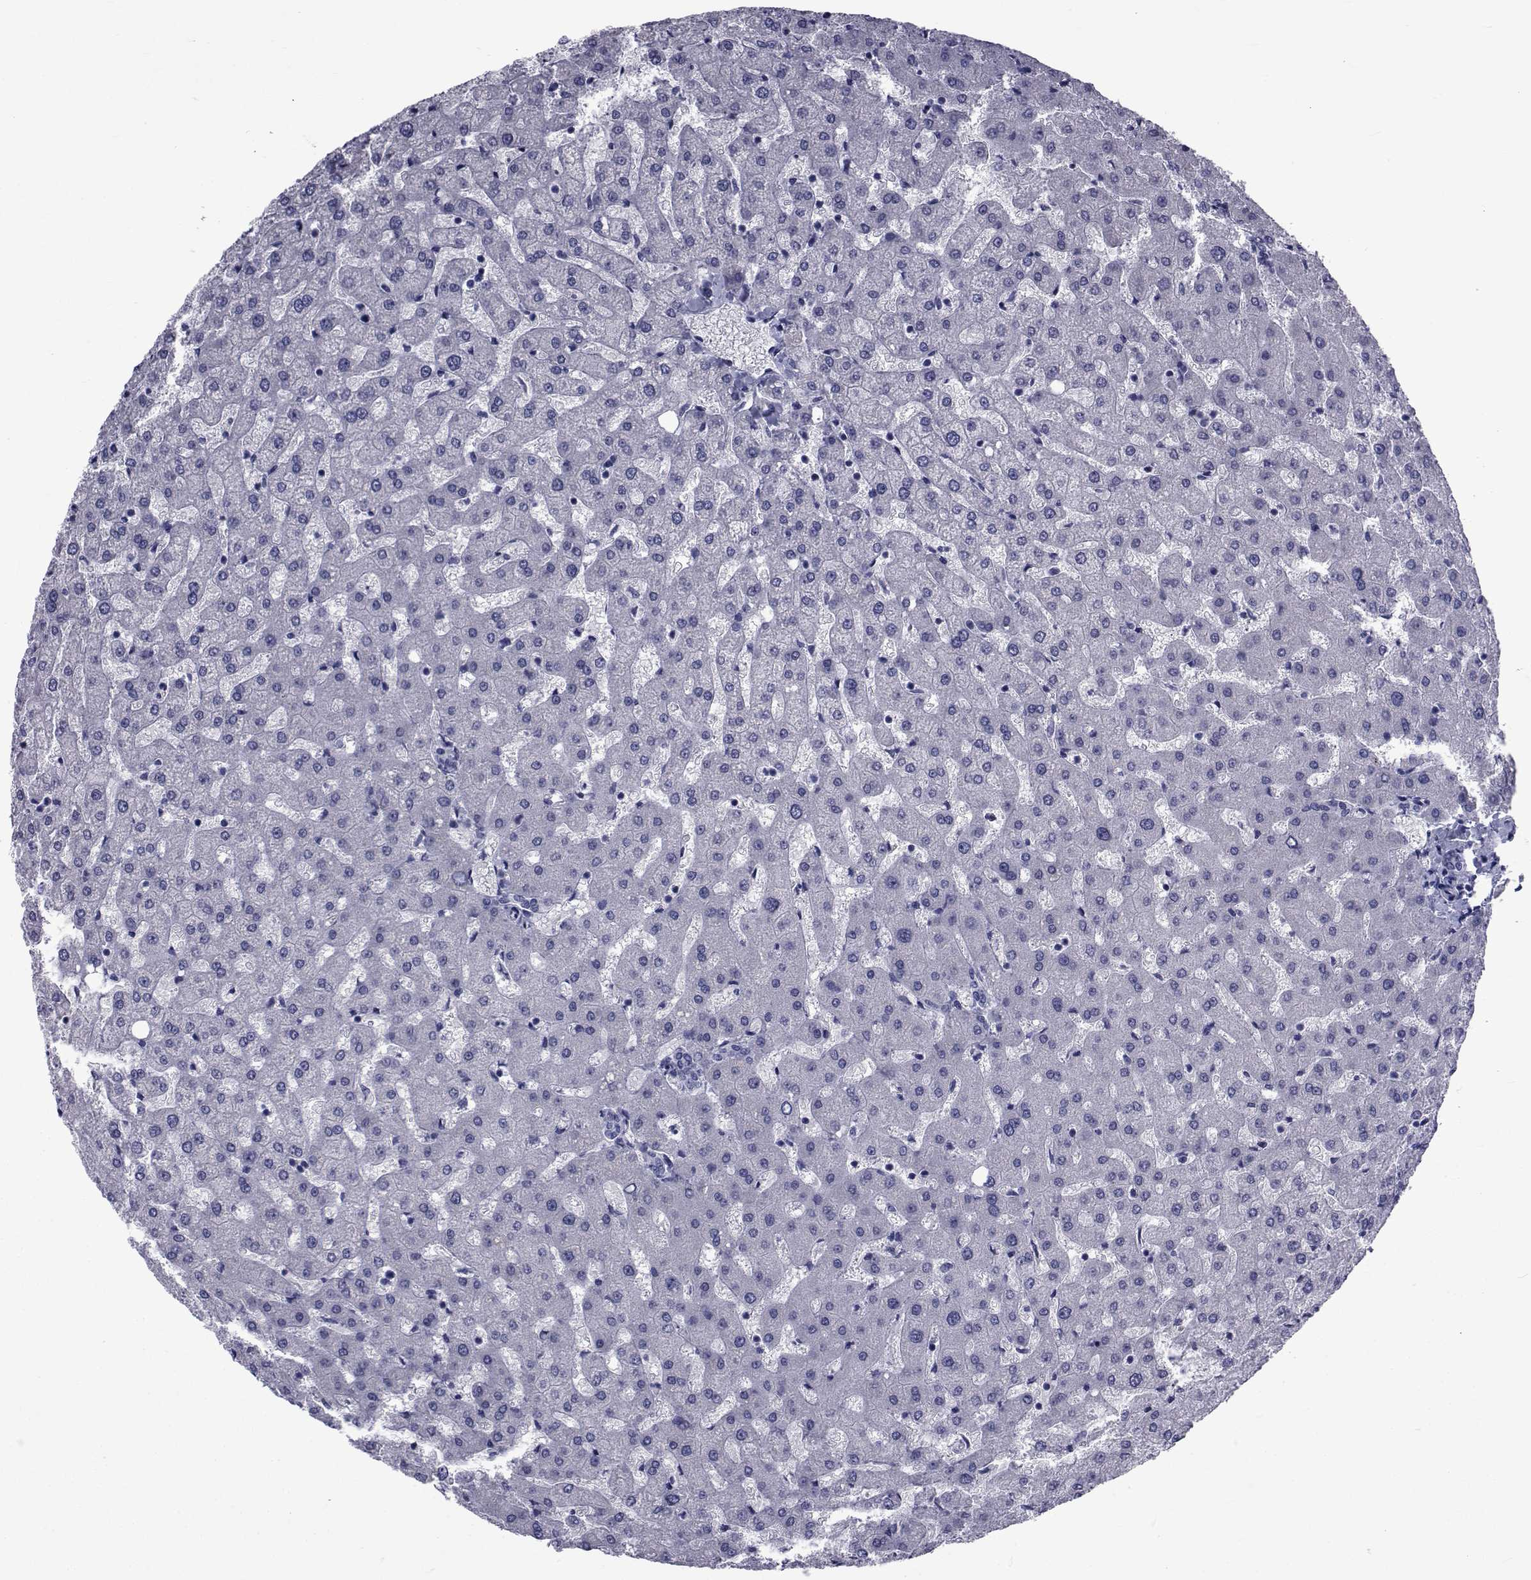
{"staining": {"intensity": "negative", "quantity": "none", "location": "none"}, "tissue": "liver", "cell_type": "Cholangiocytes", "image_type": "normal", "snomed": [{"axis": "morphology", "description": "Normal tissue, NOS"}, {"axis": "topography", "description": "Liver"}], "caption": "High power microscopy image of an immunohistochemistry photomicrograph of benign liver, revealing no significant staining in cholangiocytes. Brightfield microscopy of IHC stained with DAB (3,3'-diaminobenzidine) (brown) and hematoxylin (blue), captured at high magnification.", "gene": "GKAP1", "patient": {"sex": "female", "age": 50}}